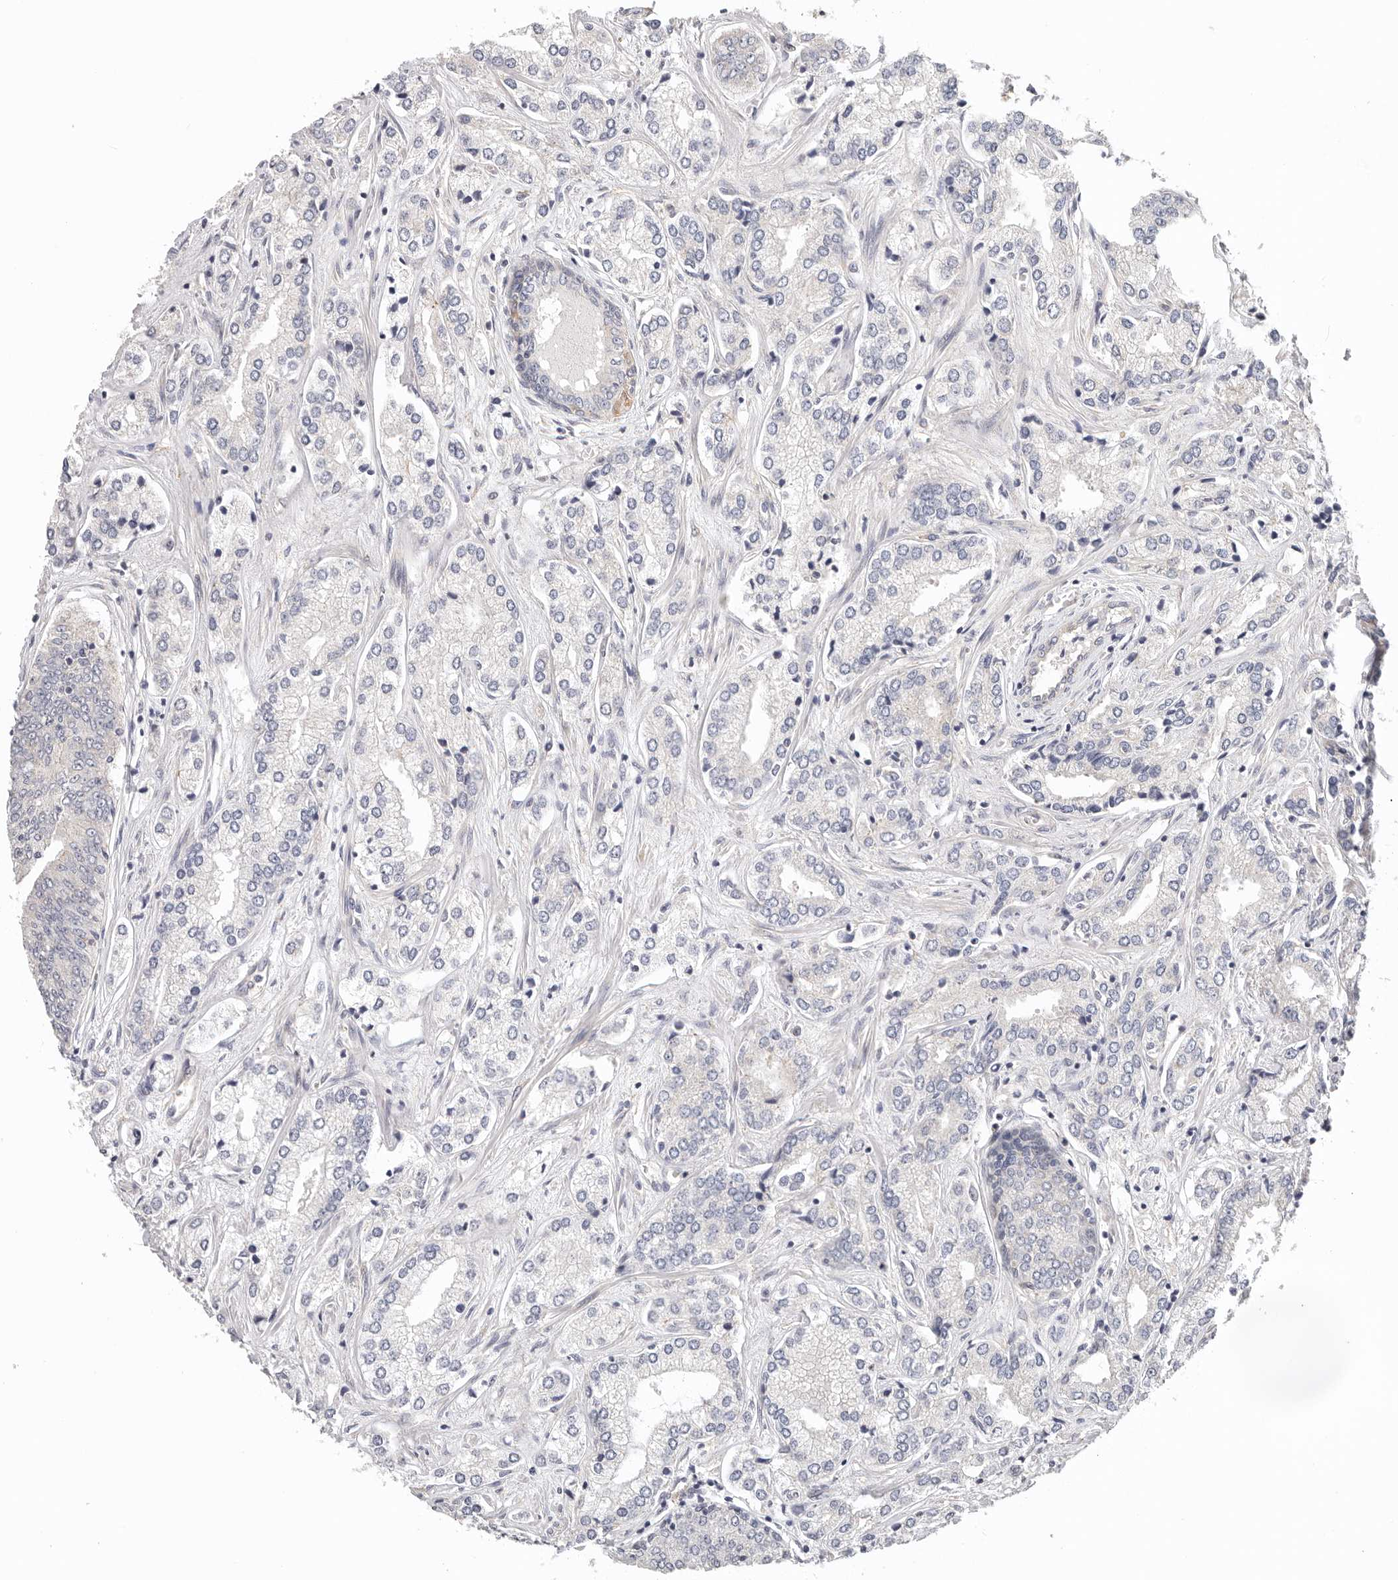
{"staining": {"intensity": "negative", "quantity": "none", "location": "none"}, "tissue": "prostate cancer", "cell_type": "Tumor cells", "image_type": "cancer", "snomed": [{"axis": "morphology", "description": "Adenocarcinoma, High grade"}, {"axis": "topography", "description": "Prostate"}], "caption": "An image of prostate cancer (adenocarcinoma (high-grade)) stained for a protein displays no brown staining in tumor cells.", "gene": "AFDN", "patient": {"sex": "male", "age": 66}}